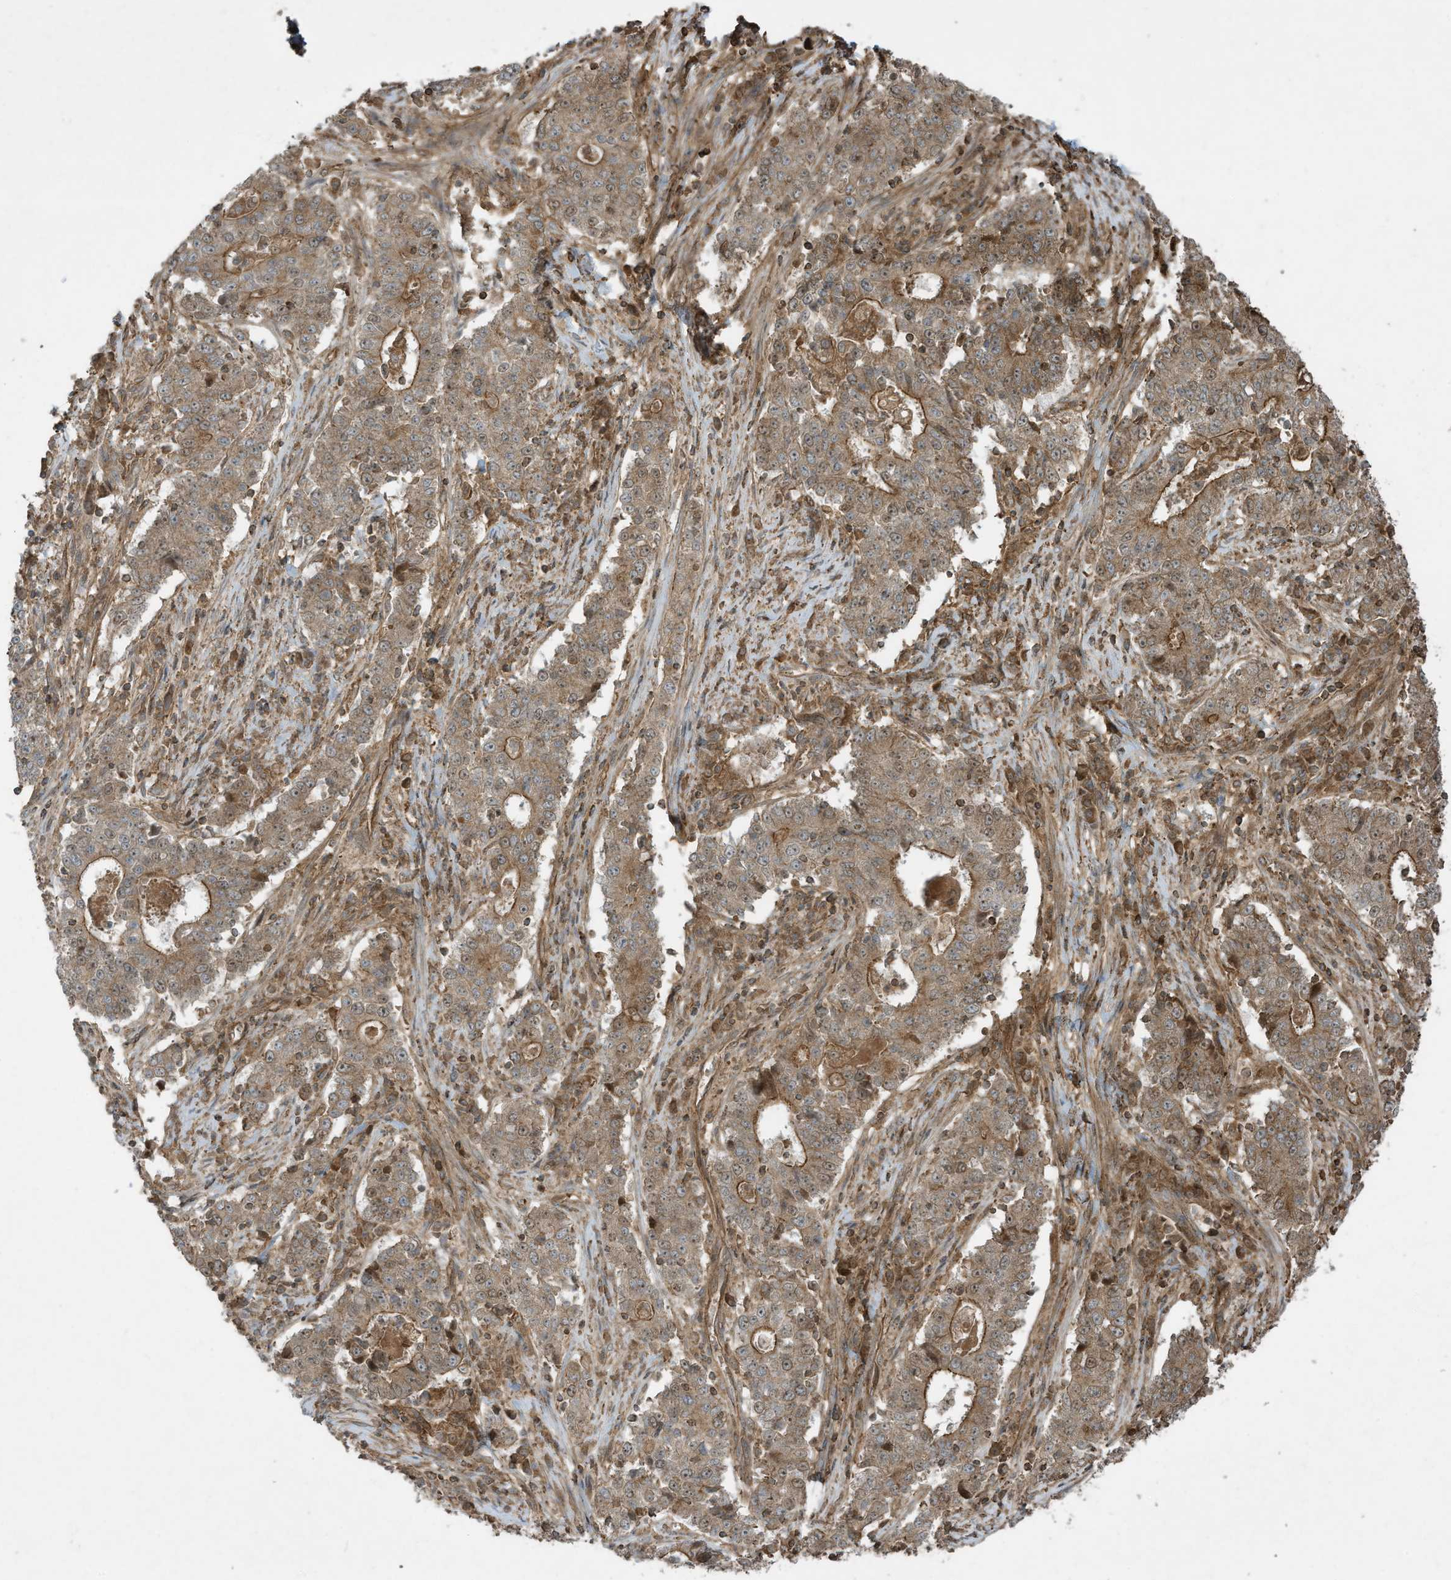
{"staining": {"intensity": "moderate", "quantity": ">75%", "location": "cytoplasmic/membranous"}, "tissue": "stomach cancer", "cell_type": "Tumor cells", "image_type": "cancer", "snomed": [{"axis": "morphology", "description": "Adenocarcinoma, NOS"}, {"axis": "topography", "description": "Stomach"}], "caption": "IHC image of neoplastic tissue: human stomach cancer (adenocarcinoma) stained using immunohistochemistry (IHC) exhibits medium levels of moderate protein expression localized specifically in the cytoplasmic/membranous of tumor cells, appearing as a cytoplasmic/membranous brown color.", "gene": "DDIT4", "patient": {"sex": "male", "age": 59}}